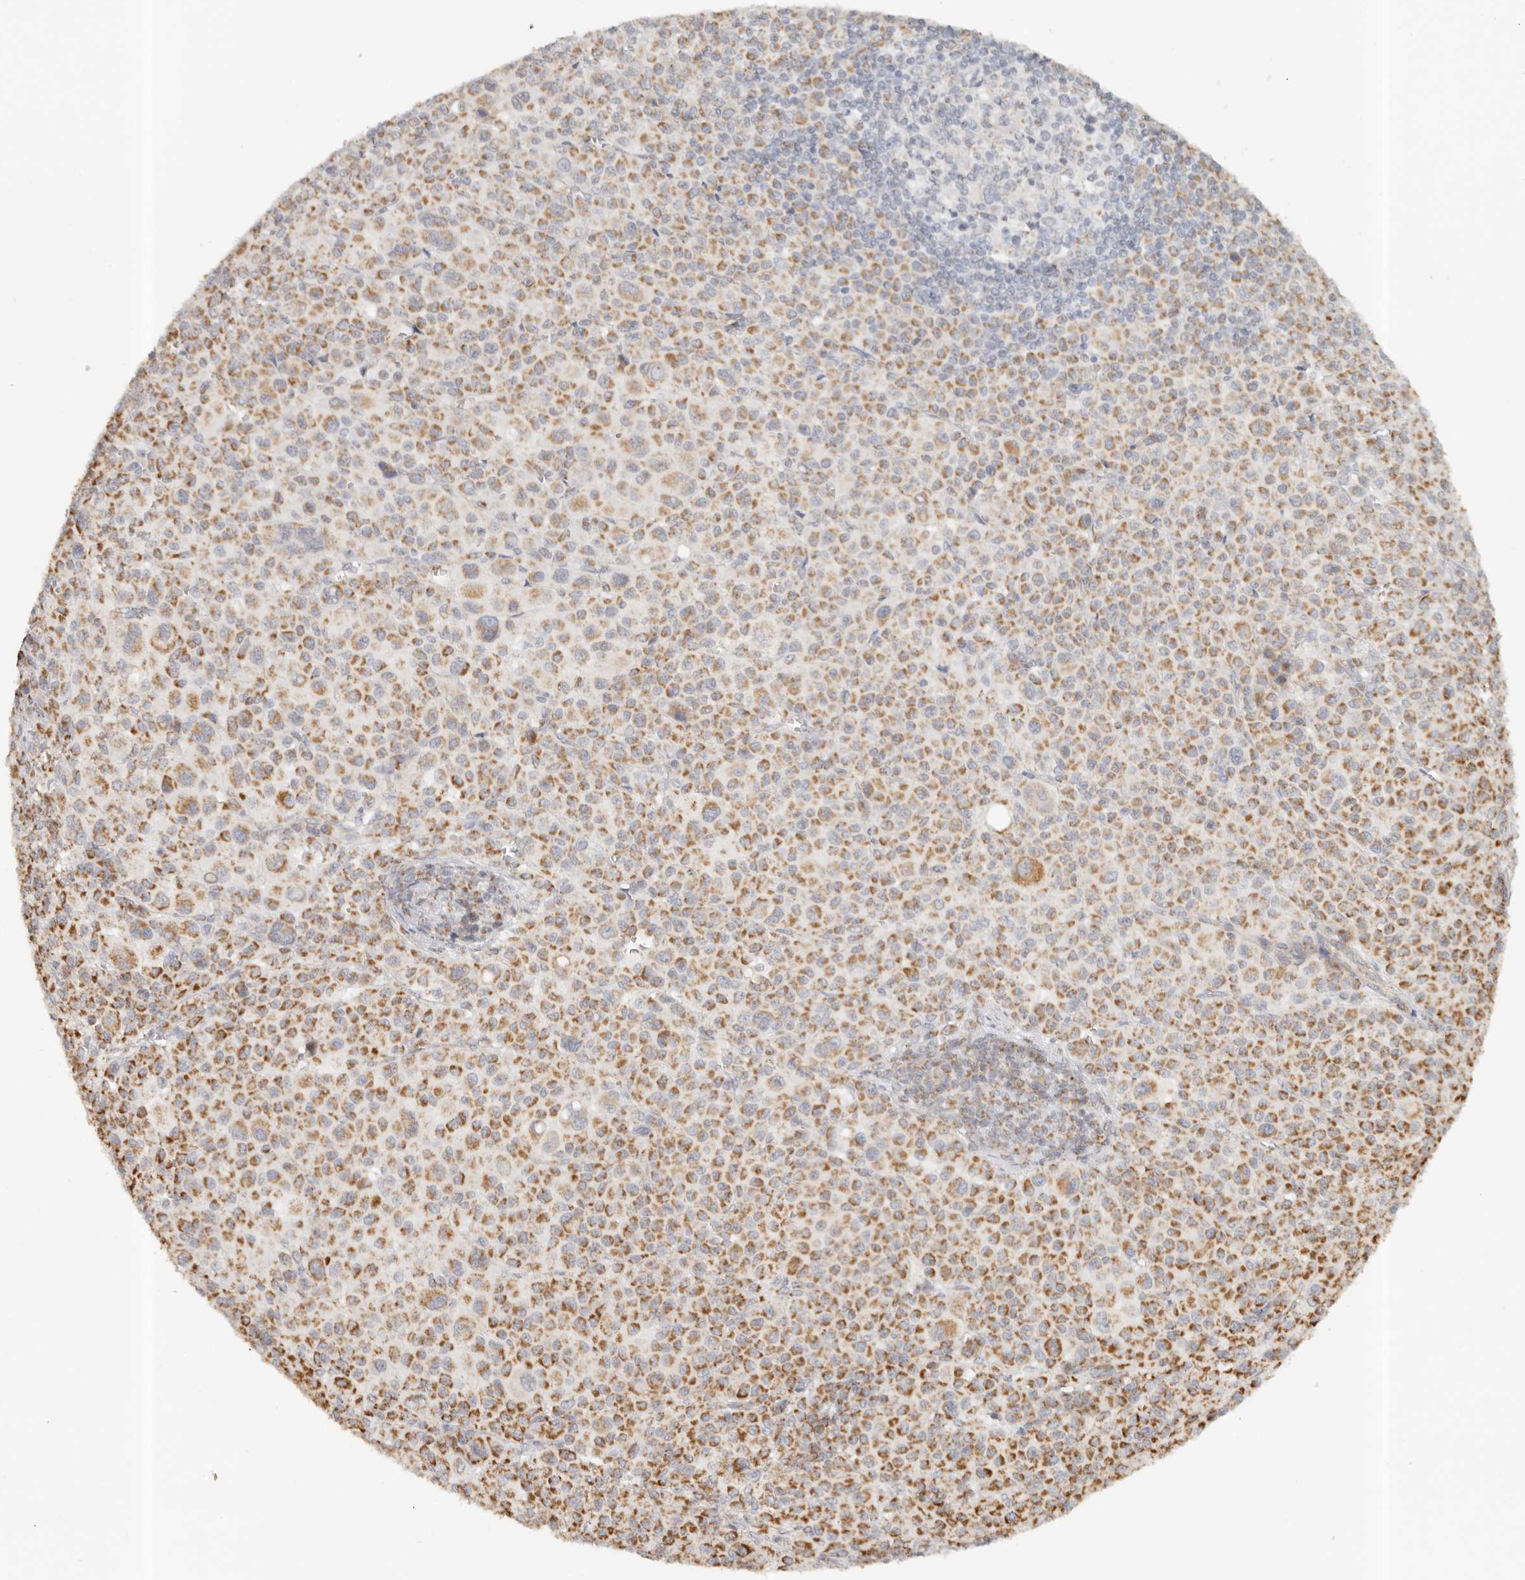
{"staining": {"intensity": "moderate", "quantity": ">75%", "location": "cytoplasmic/membranous"}, "tissue": "melanoma", "cell_type": "Tumor cells", "image_type": "cancer", "snomed": [{"axis": "morphology", "description": "Malignant melanoma, Metastatic site"}, {"axis": "topography", "description": "Skin"}], "caption": "Immunohistochemical staining of melanoma shows moderate cytoplasmic/membranous protein positivity in approximately >75% of tumor cells.", "gene": "KDF1", "patient": {"sex": "female", "age": 74}}